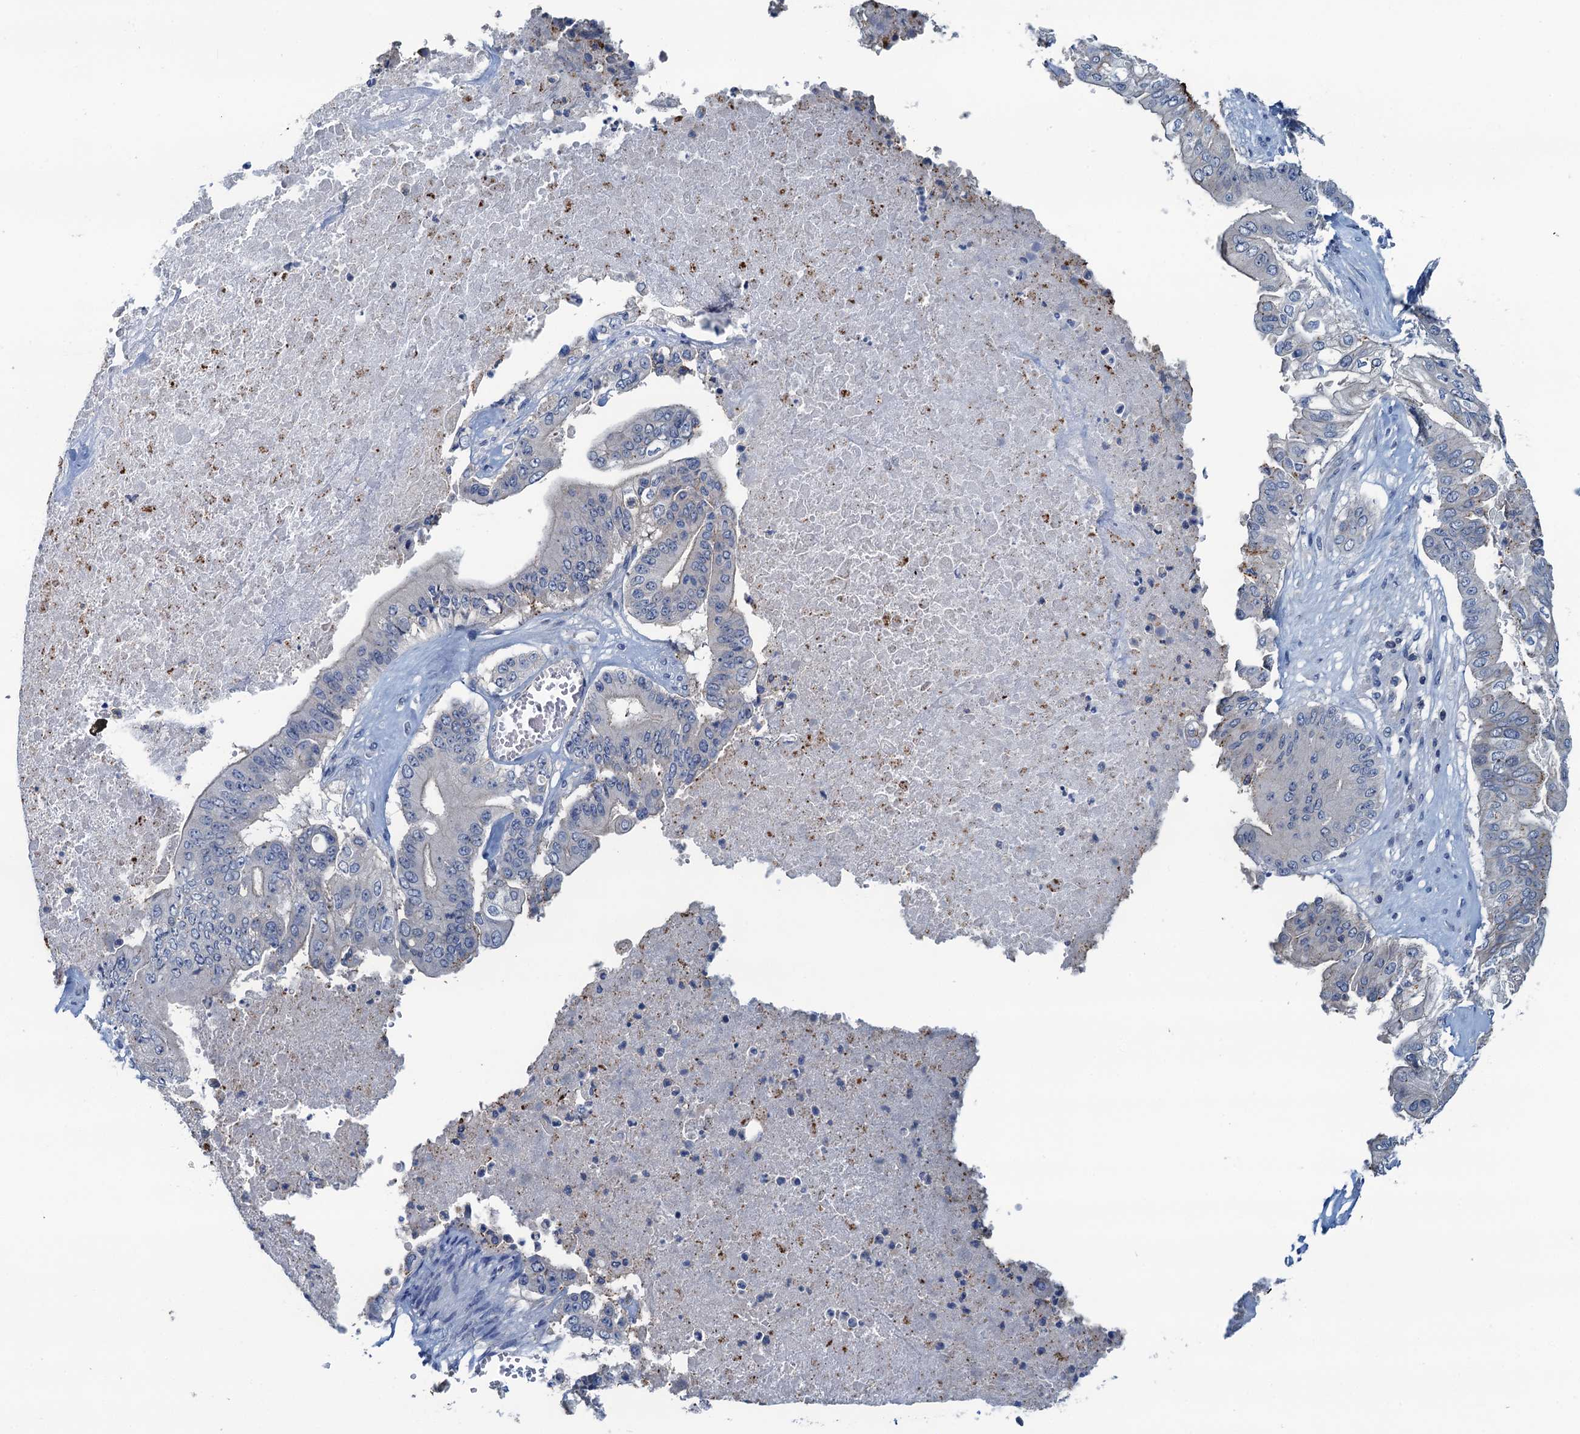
{"staining": {"intensity": "negative", "quantity": "none", "location": "none"}, "tissue": "pancreatic cancer", "cell_type": "Tumor cells", "image_type": "cancer", "snomed": [{"axis": "morphology", "description": "Adenocarcinoma, NOS"}, {"axis": "topography", "description": "Pancreas"}], "caption": "This is an immunohistochemistry image of pancreatic adenocarcinoma. There is no expression in tumor cells.", "gene": "THAP10", "patient": {"sex": "female", "age": 77}}